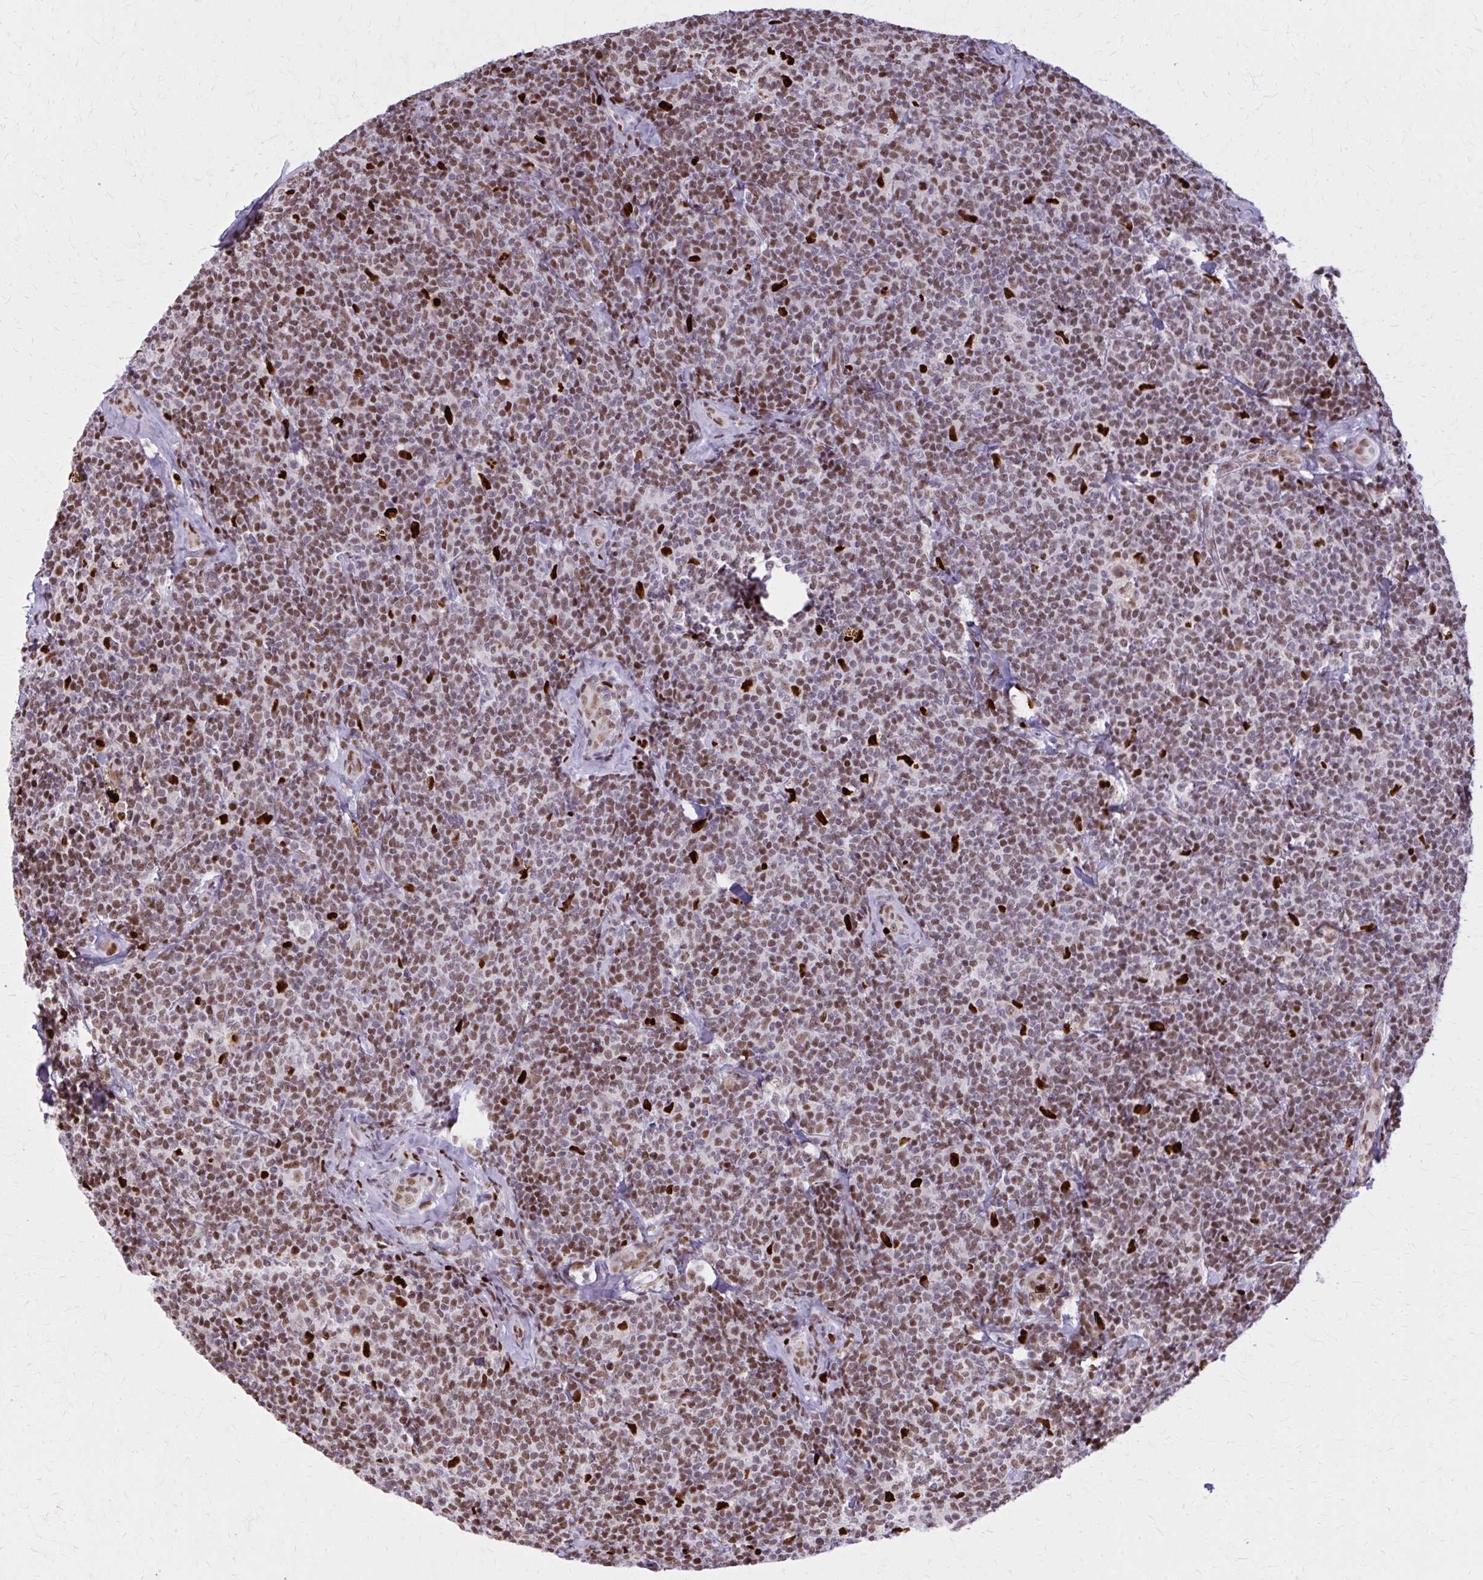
{"staining": {"intensity": "moderate", "quantity": ">75%", "location": "nuclear"}, "tissue": "lymphoma", "cell_type": "Tumor cells", "image_type": "cancer", "snomed": [{"axis": "morphology", "description": "Malignant lymphoma, non-Hodgkin's type, Low grade"}, {"axis": "topography", "description": "Lymph node"}], "caption": "Immunohistochemistry (IHC) photomicrograph of neoplastic tissue: lymphoma stained using immunohistochemistry (IHC) reveals medium levels of moderate protein expression localized specifically in the nuclear of tumor cells, appearing as a nuclear brown color.", "gene": "ZNF559", "patient": {"sex": "female", "age": 56}}